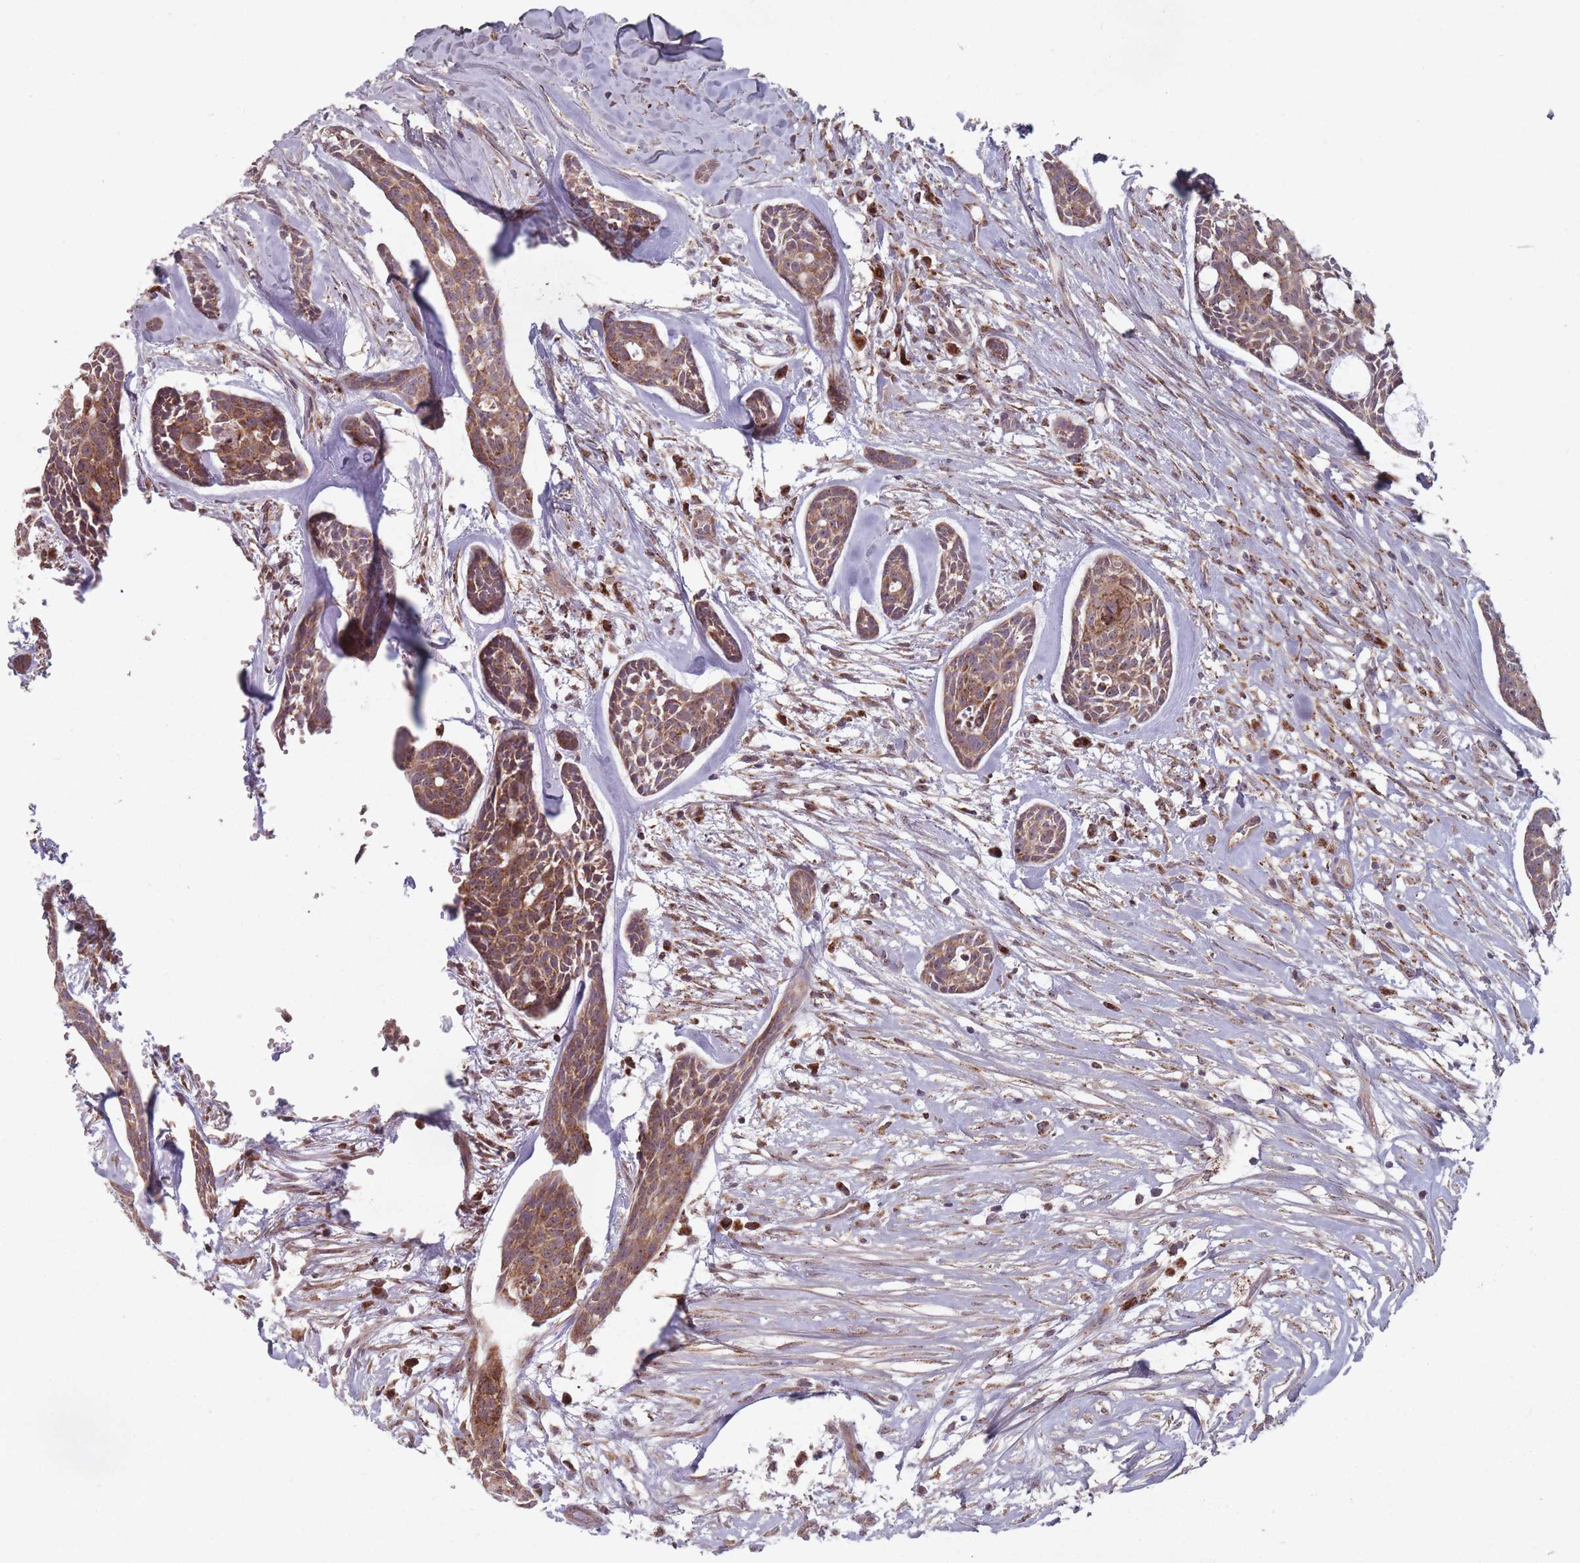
{"staining": {"intensity": "moderate", "quantity": ">75%", "location": "cytoplasmic/membranous"}, "tissue": "head and neck cancer", "cell_type": "Tumor cells", "image_type": "cancer", "snomed": [{"axis": "morphology", "description": "Adenocarcinoma, NOS"}, {"axis": "topography", "description": "Subcutis"}, {"axis": "topography", "description": "Head-Neck"}], "caption": "Approximately >75% of tumor cells in human head and neck cancer (adenocarcinoma) display moderate cytoplasmic/membranous protein positivity as visualized by brown immunohistochemical staining.", "gene": "OR10Q1", "patient": {"sex": "female", "age": 73}}